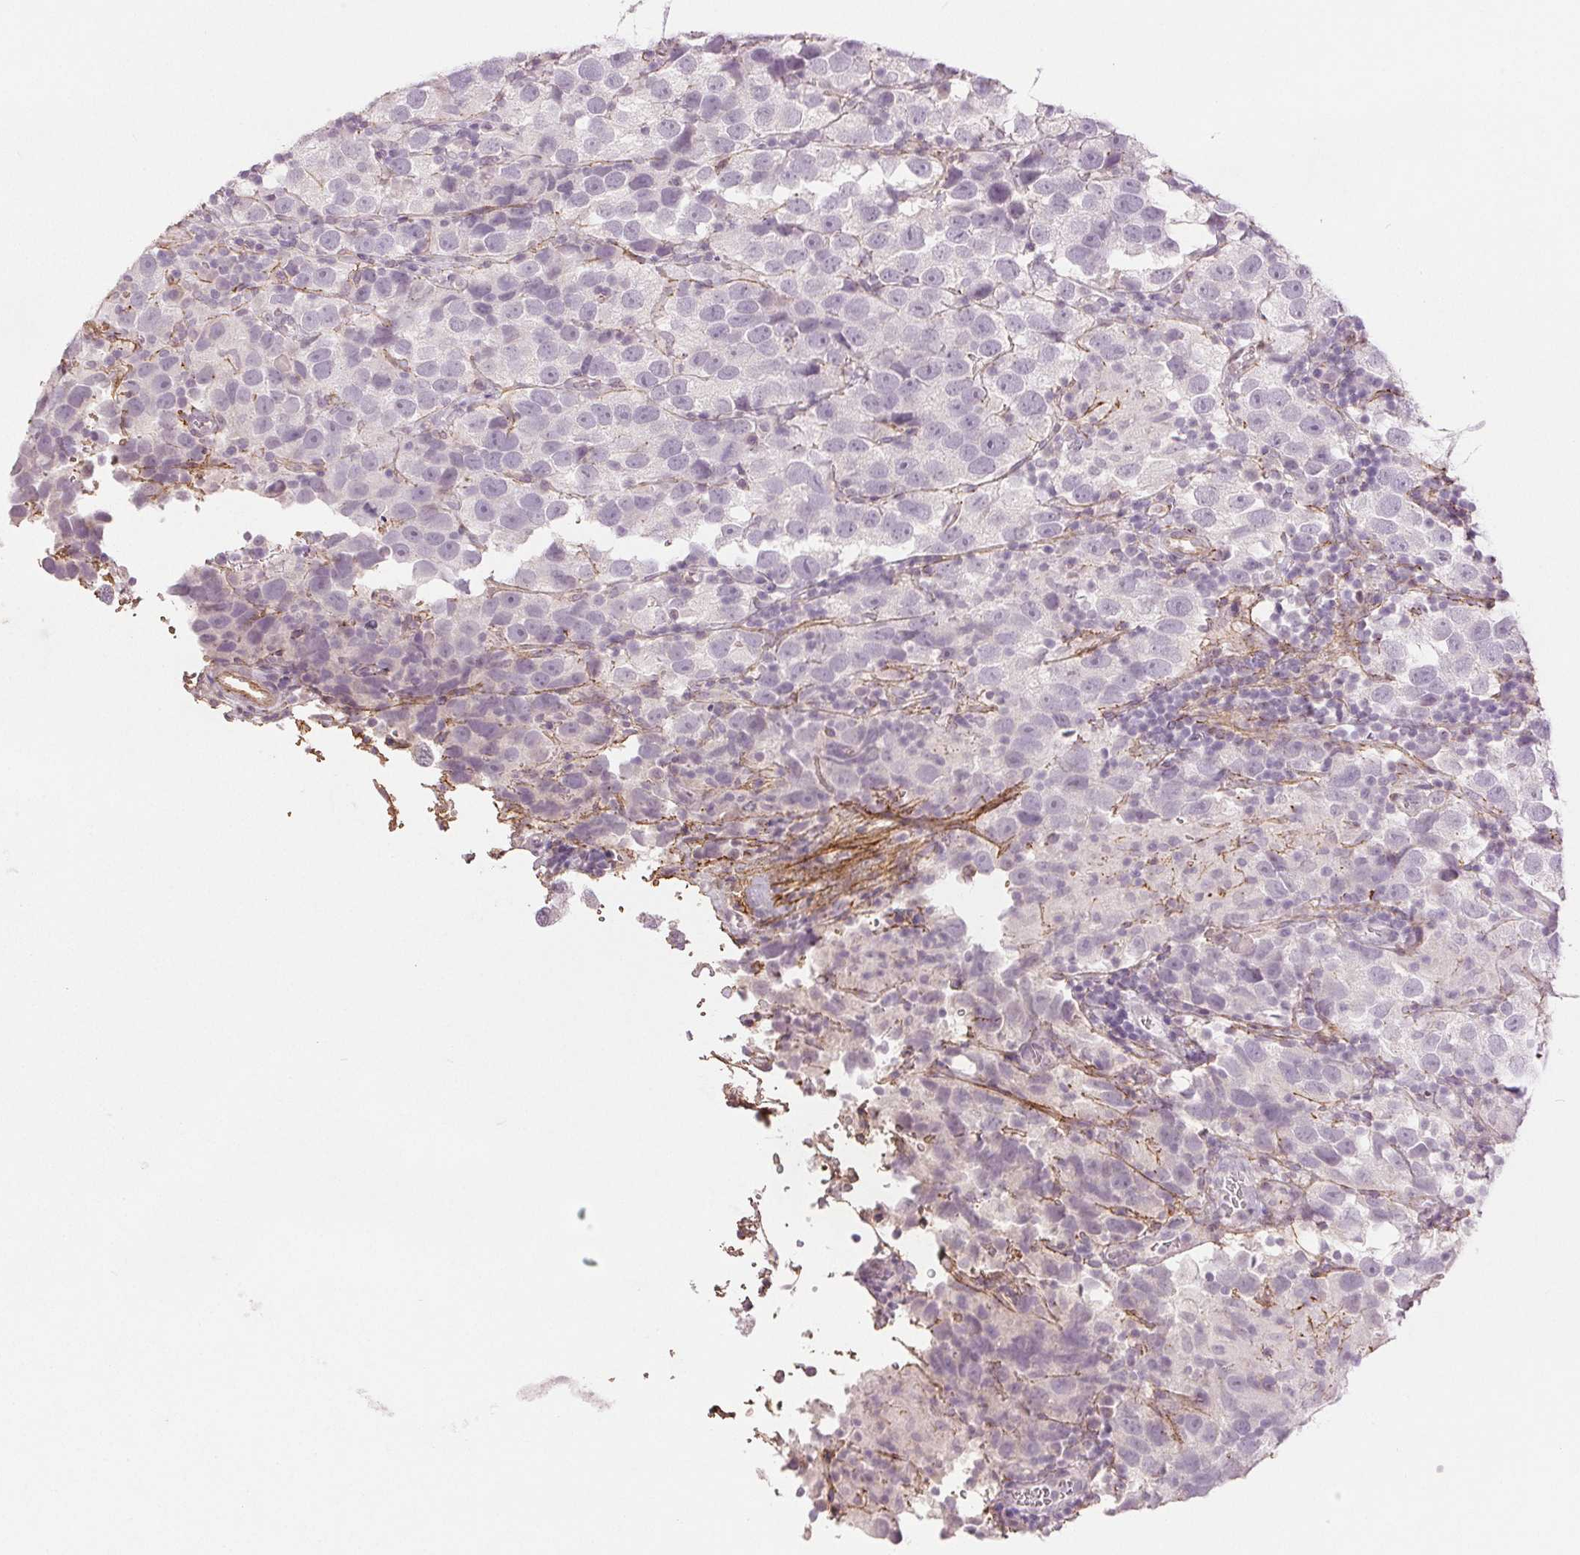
{"staining": {"intensity": "negative", "quantity": "none", "location": "none"}, "tissue": "testis cancer", "cell_type": "Tumor cells", "image_type": "cancer", "snomed": [{"axis": "morphology", "description": "Seminoma, NOS"}, {"axis": "topography", "description": "Testis"}], "caption": "Immunohistochemical staining of seminoma (testis) demonstrates no significant staining in tumor cells.", "gene": "FBN1", "patient": {"sex": "male", "age": 26}}